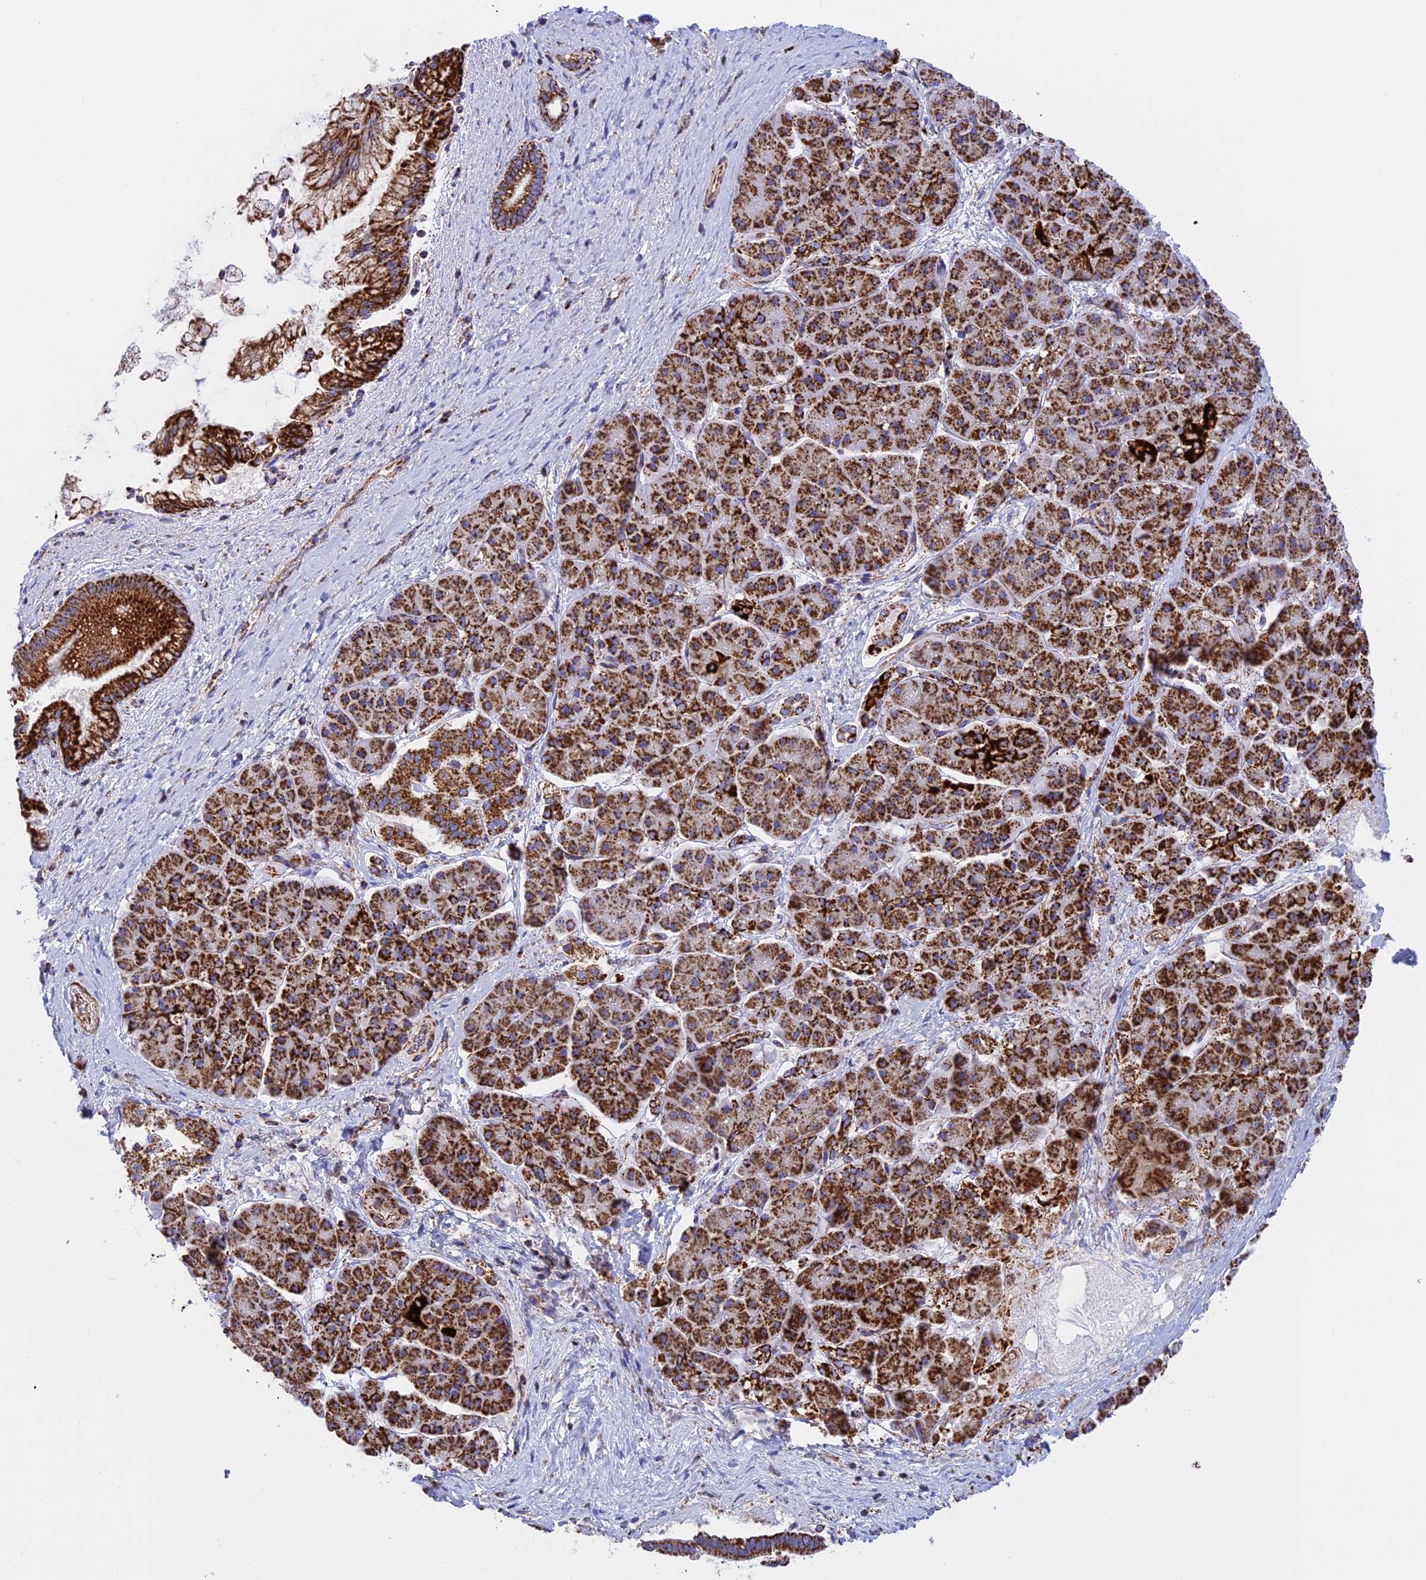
{"staining": {"intensity": "strong", "quantity": ">75%", "location": "cytoplasmic/membranous"}, "tissue": "pancreatic cancer", "cell_type": "Tumor cells", "image_type": "cancer", "snomed": [{"axis": "morphology", "description": "Normal tissue, NOS"}, {"axis": "morphology", "description": "Adenocarcinoma, NOS"}, {"axis": "topography", "description": "Pancreas"}], "caption": "Immunohistochemical staining of adenocarcinoma (pancreatic) reveals high levels of strong cytoplasmic/membranous protein positivity in approximately >75% of tumor cells.", "gene": "UQCRB", "patient": {"sex": "female", "age": 68}}